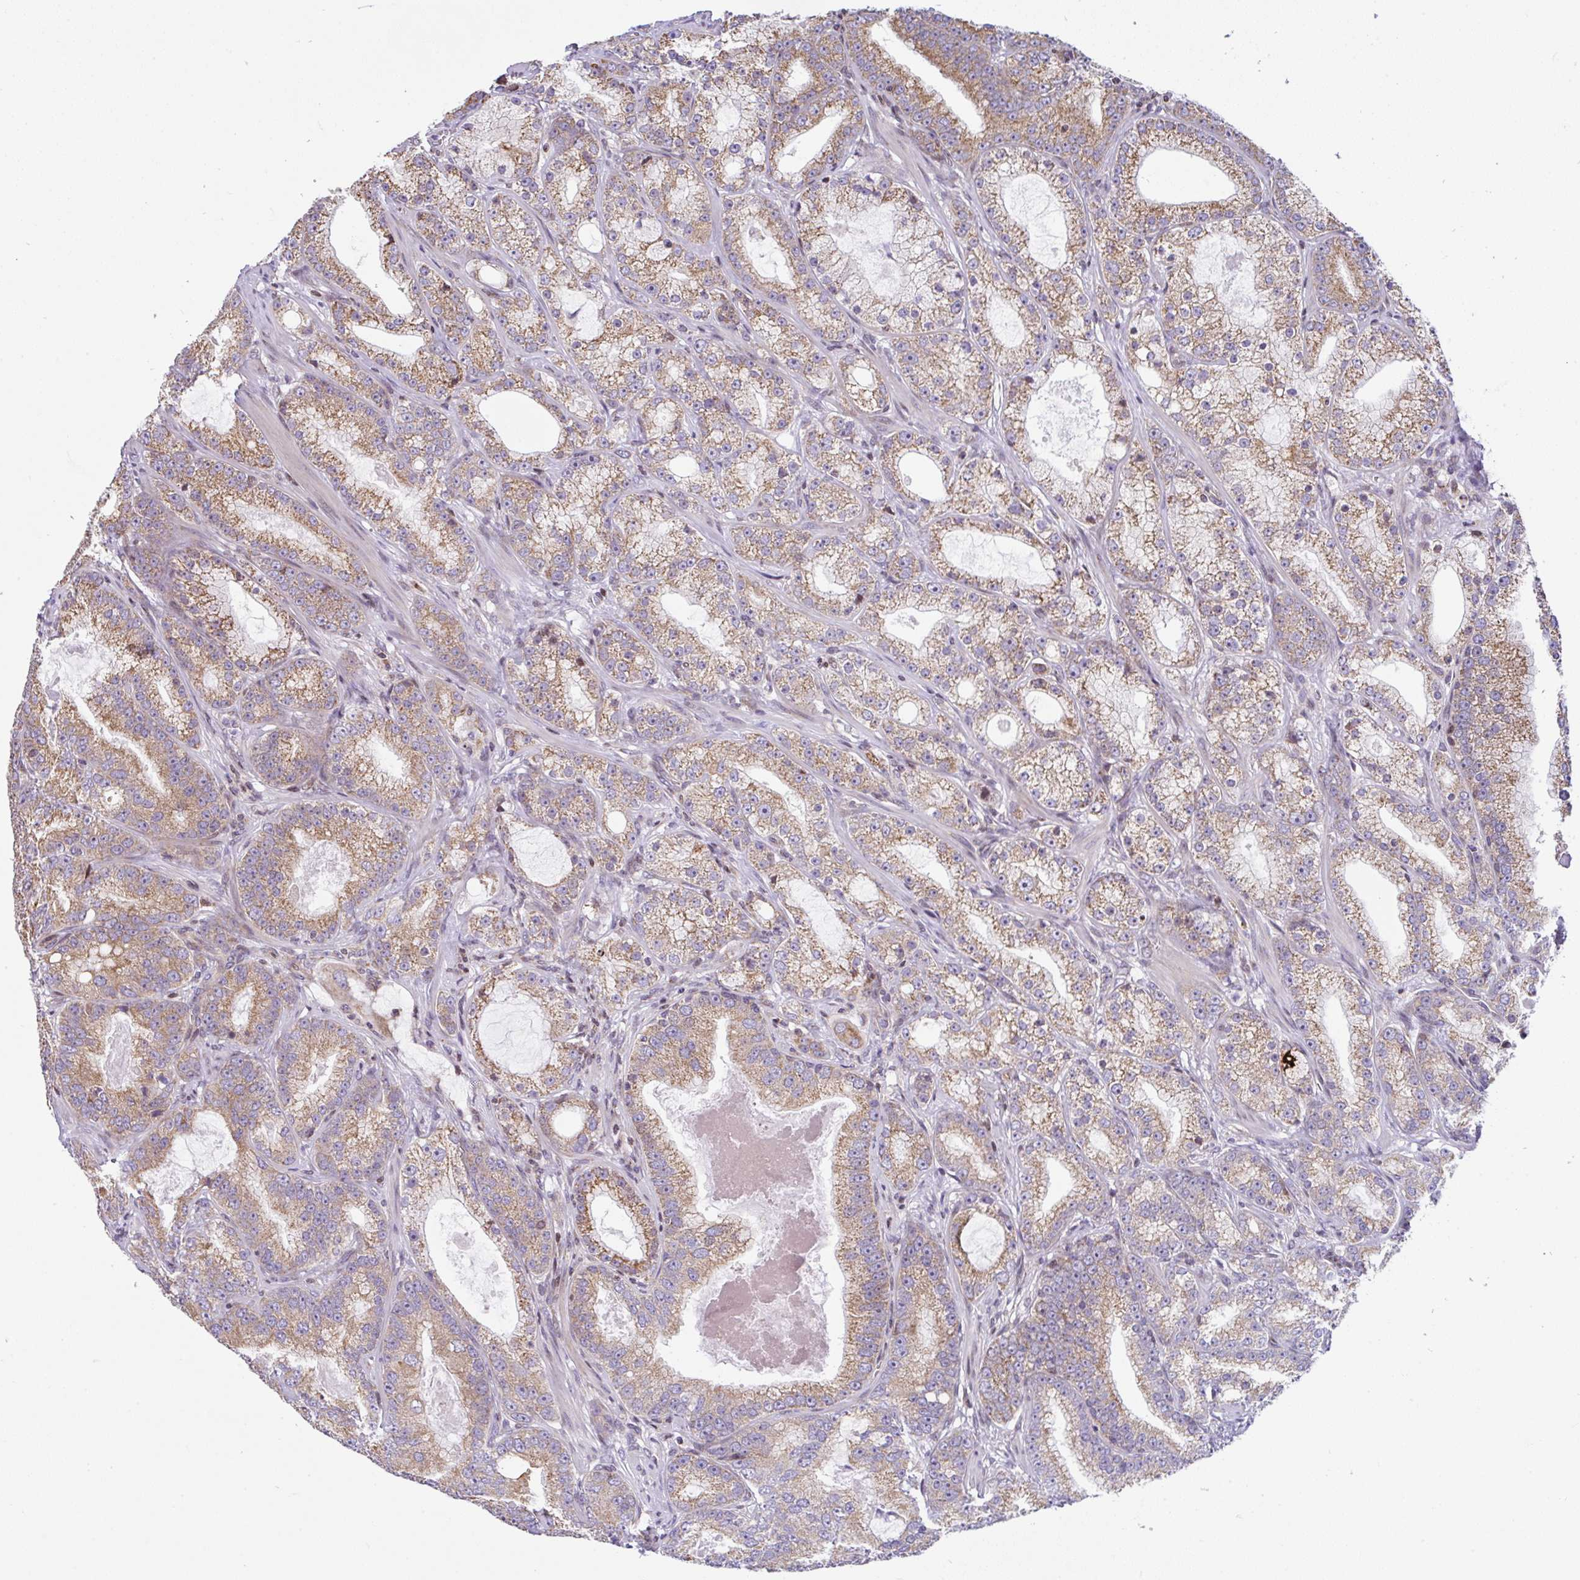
{"staining": {"intensity": "moderate", "quantity": ">75%", "location": "cytoplasmic/membranous"}, "tissue": "prostate cancer", "cell_type": "Tumor cells", "image_type": "cancer", "snomed": [{"axis": "morphology", "description": "Adenocarcinoma, High grade"}, {"axis": "topography", "description": "Prostate"}], "caption": "Approximately >75% of tumor cells in adenocarcinoma (high-grade) (prostate) show moderate cytoplasmic/membranous protein positivity as visualized by brown immunohistochemical staining.", "gene": "FIGNL1", "patient": {"sex": "male", "age": 65}}